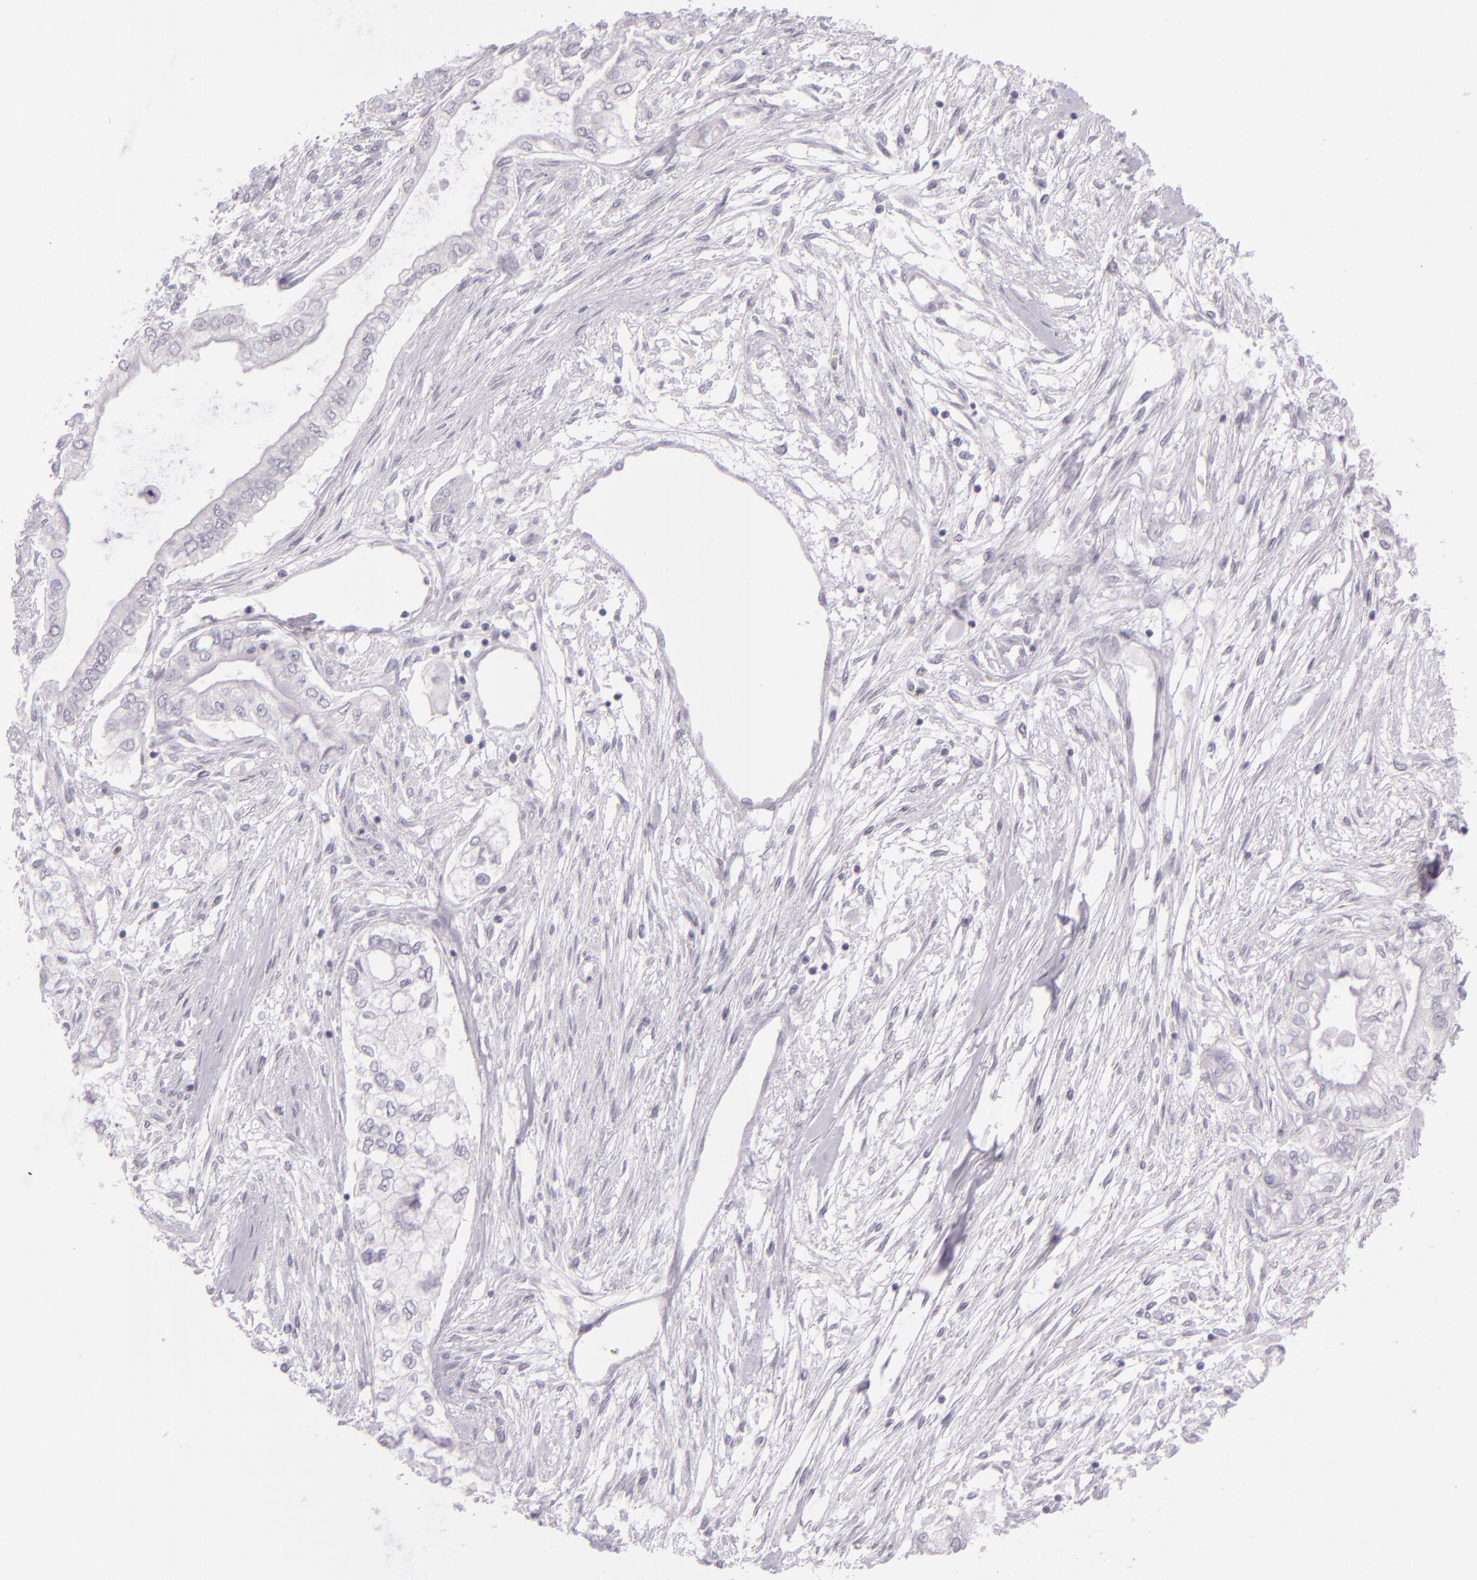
{"staining": {"intensity": "negative", "quantity": "none", "location": "none"}, "tissue": "pancreatic cancer", "cell_type": "Tumor cells", "image_type": "cancer", "snomed": [{"axis": "morphology", "description": "Adenocarcinoma, NOS"}, {"axis": "topography", "description": "Pancreas"}], "caption": "A micrograph of adenocarcinoma (pancreatic) stained for a protein reveals no brown staining in tumor cells. The staining was performed using DAB to visualize the protein expression in brown, while the nuclei were stained in blue with hematoxylin (Magnification: 20x).", "gene": "CBS", "patient": {"sex": "male", "age": 79}}